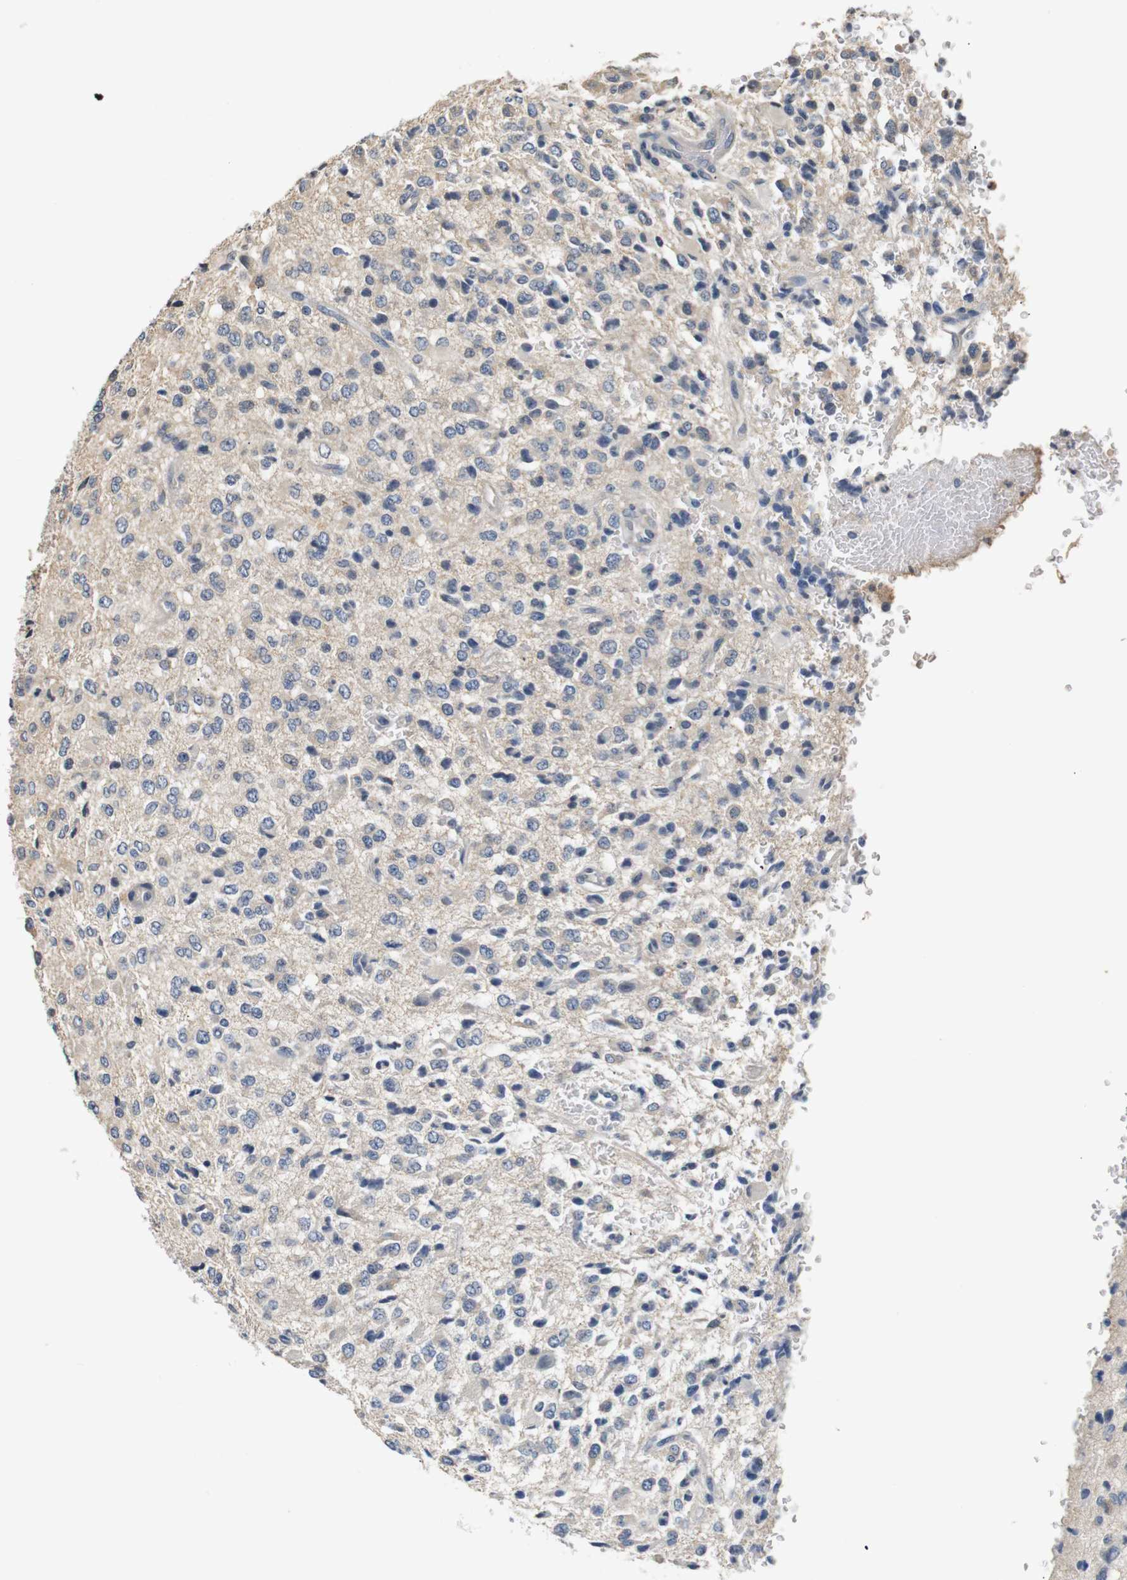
{"staining": {"intensity": "negative", "quantity": "none", "location": "none"}, "tissue": "glioma", "cell_type": "Tumor cells", "image_type": "cancer", "snomed": [{"axis": "morphology", "description": "Glioma, malignant, High grade"}, {"axis": "topography", "description": "pancreas cauda"}], "caption": "The image shows no staining of tumor cells in glioma.", "gene": "SFN", "patient": {"sex": "male", "age": 60}}